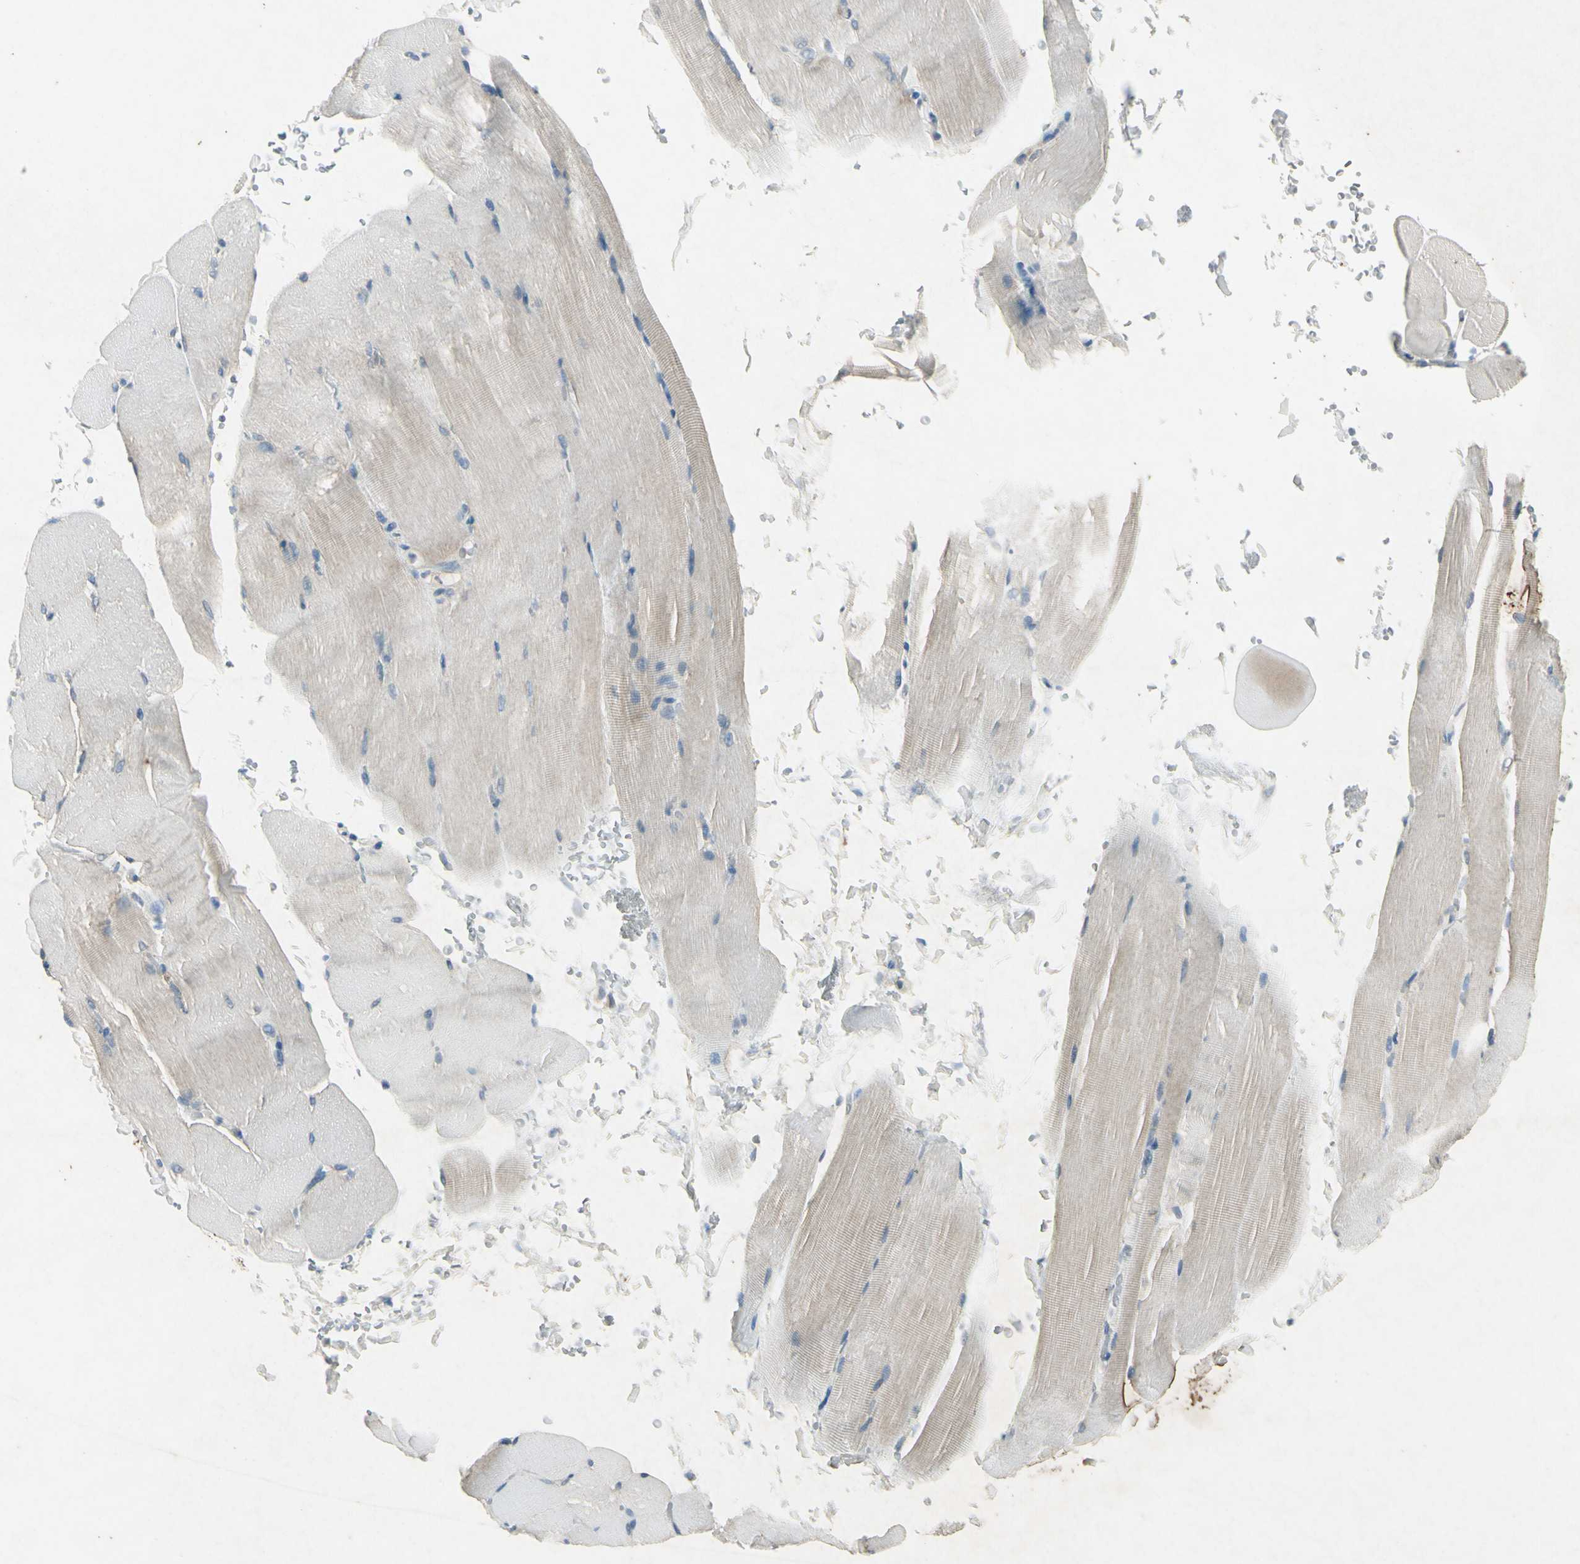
{"staining": {"intensity": "weak", "quantity": "<25%", "location": "cytoplasmic/membranous"}, "tissue": "skeletal muscle", "cell_type": "Myocytes", "image_type": "normal", "snomed": [{"axis": "morphology", "description": "Normal tissue, NOS"}, {"axis": "topography", "description": "Skeletal muscle"}, {"axis": "topography", "description": "Parathyroid gland"}], "caption": "This is an immunohistochemistry micrograph of benign skeletal muscle. There is no expression in myocytes.", "gene": "SNAP91", "patient": {"sex": "female", "age": 37}}